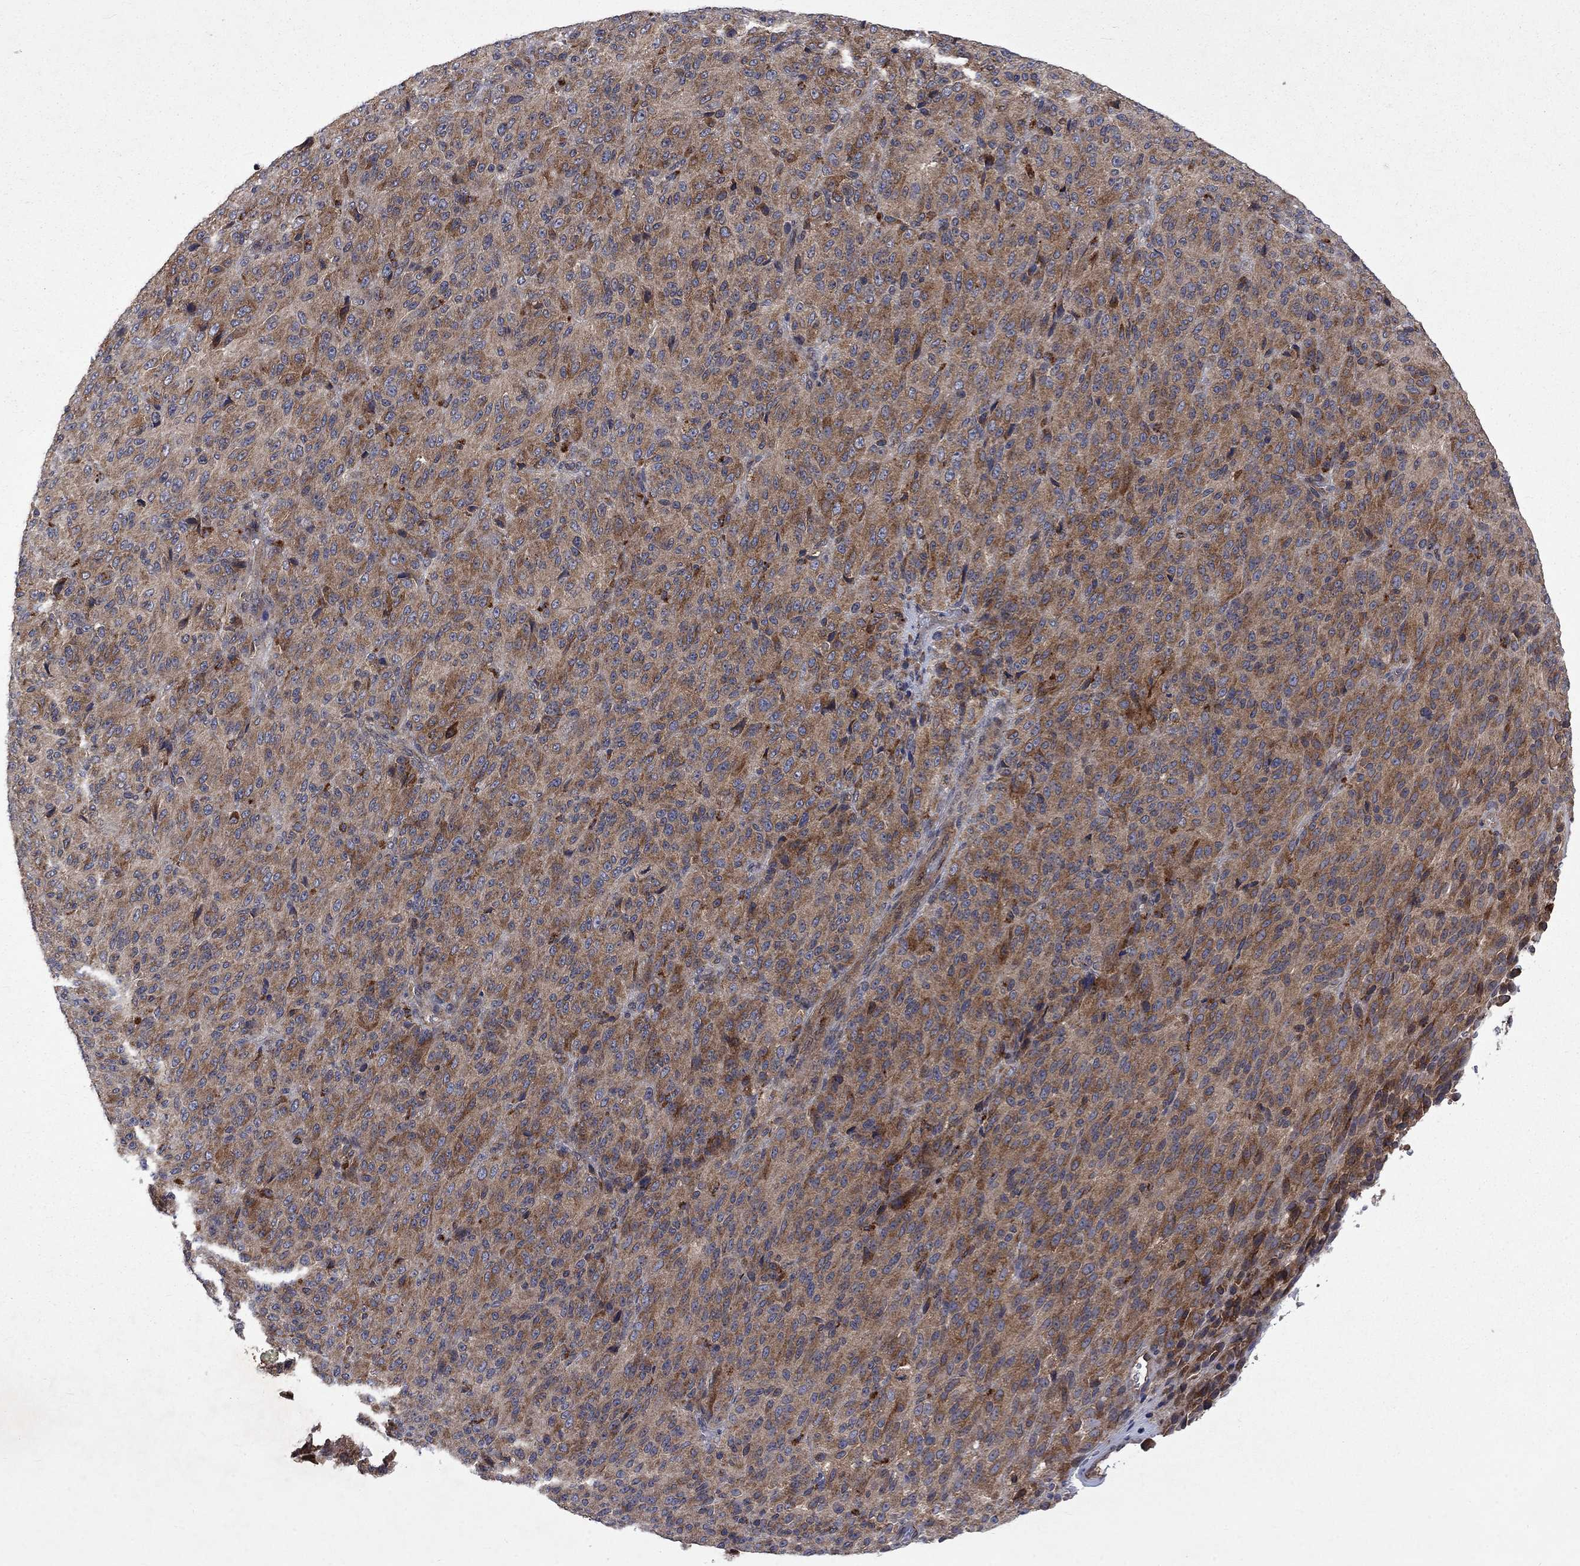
{"staining": {"intensity": "moderate", "quantity": "25%-75%", "location": "cytoplasmic/membranous"}, "tissue": "melanoma", "cell_type": "Tumor cells", "image_type": "cancer", "snomed": [{"axis": "morphology", "description": "Malignant melanoma, Metastatic site"}, {"axis": "topography", "description": "Brain"}], "caption": "Human melanoma stained with a protein marker shows moderate staining in tumor cells.", "gene": "TMEM33", "patient": {"sex": "female", "age": 56}}